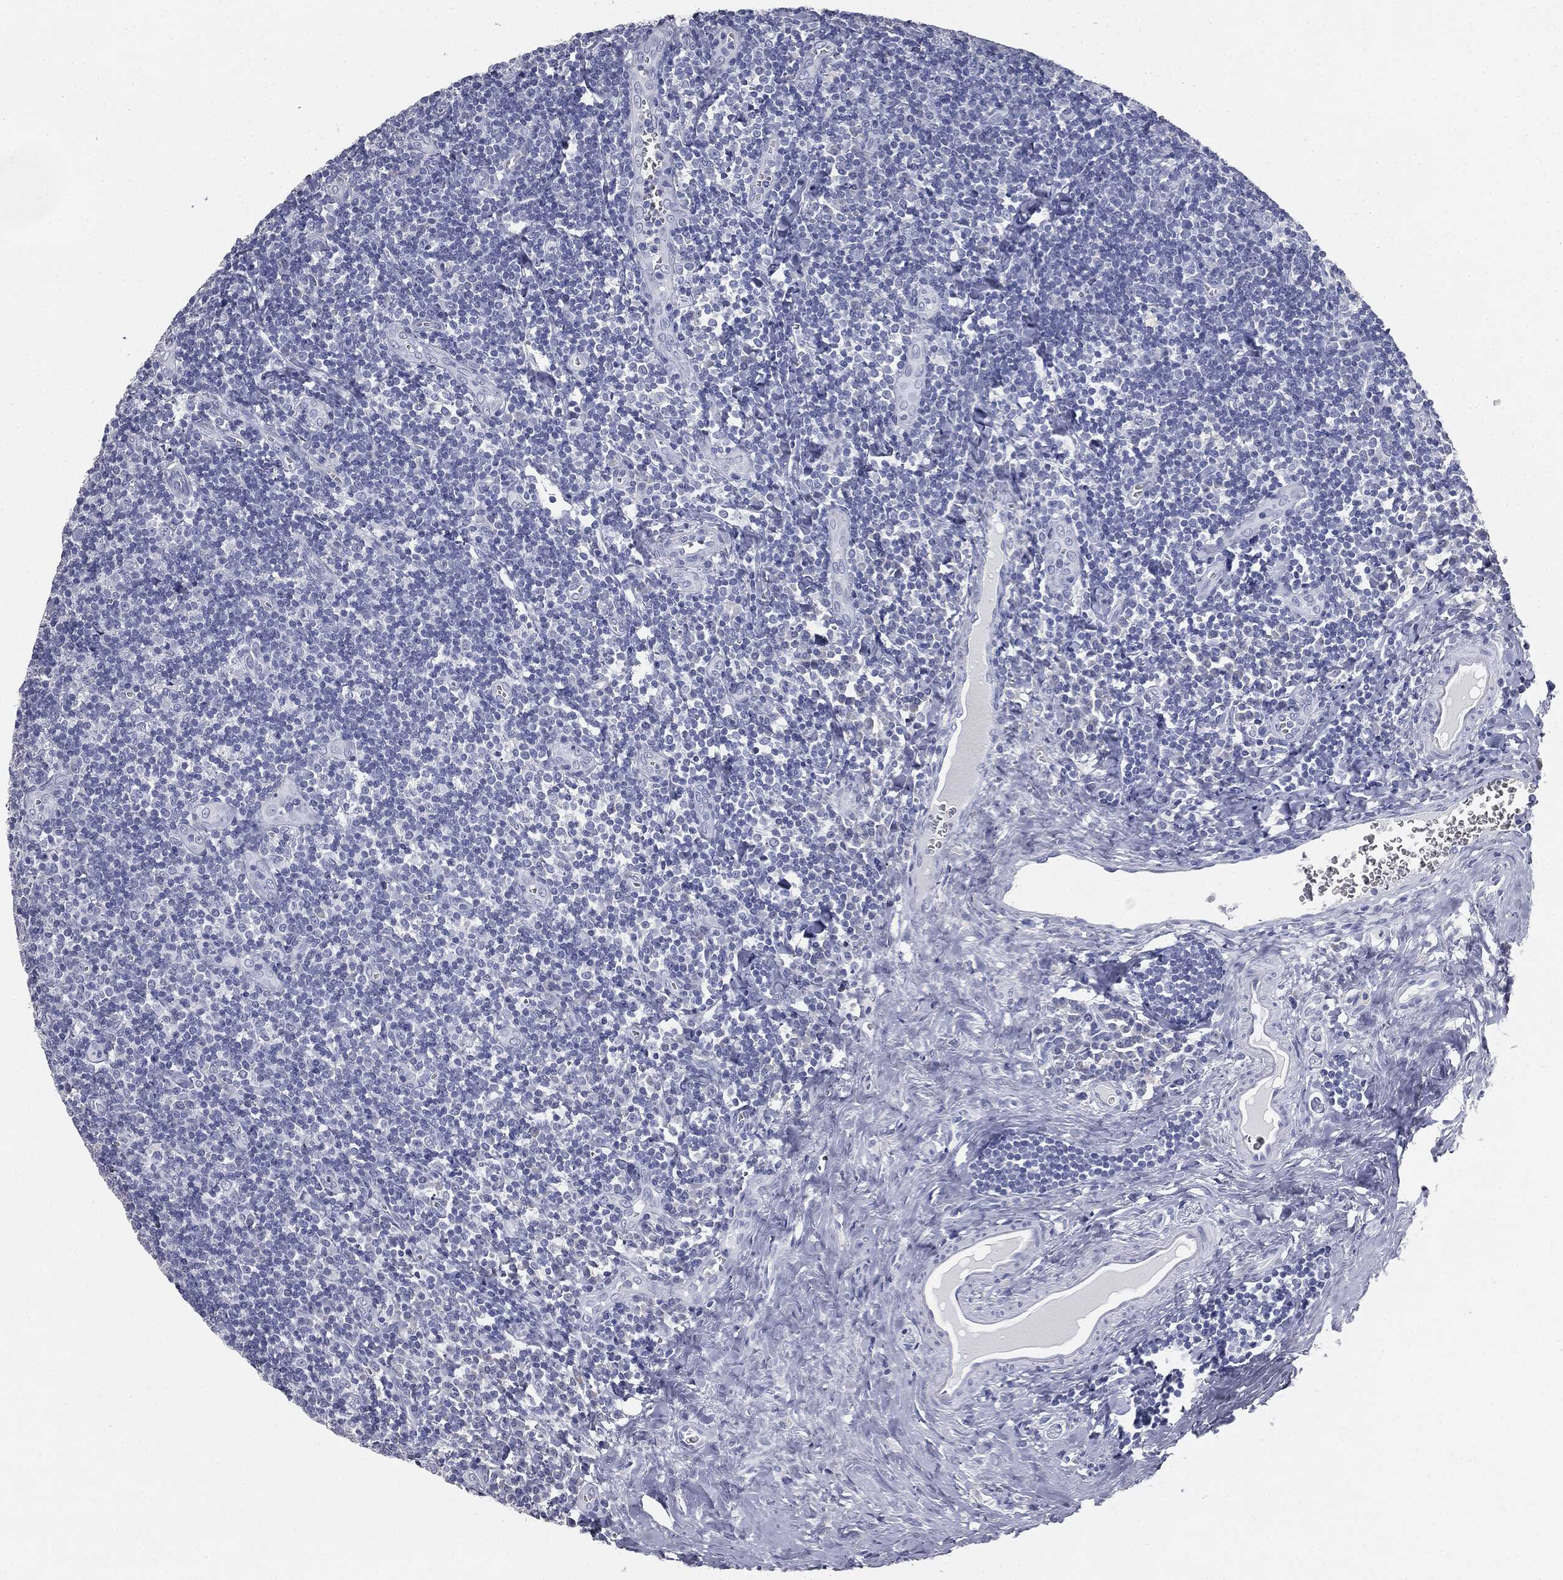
{"staining": {"intensity": "negative", "quantity": "none", "location": "none"}, "tissue": "tonsil", "cell_type": "Germinal center cells", "image_type": "normal", "snomed": [{"axis": "morphology", "description": "Normal tissue, NOS"}, {"axis": "morphology", "description": "Inflammation, NOS"}, {"axis": "topography", "description": "Tonsil"}], "caption": "Immunohistochemical staining of benign human tonsil exhibits no significant staining in germinal center cells. (DAB immunohistochemistry visualized using brightfield microscopy, high magnification).", "gene": "MUC5AC", "patient": {"sex": "female", "age": 31}}